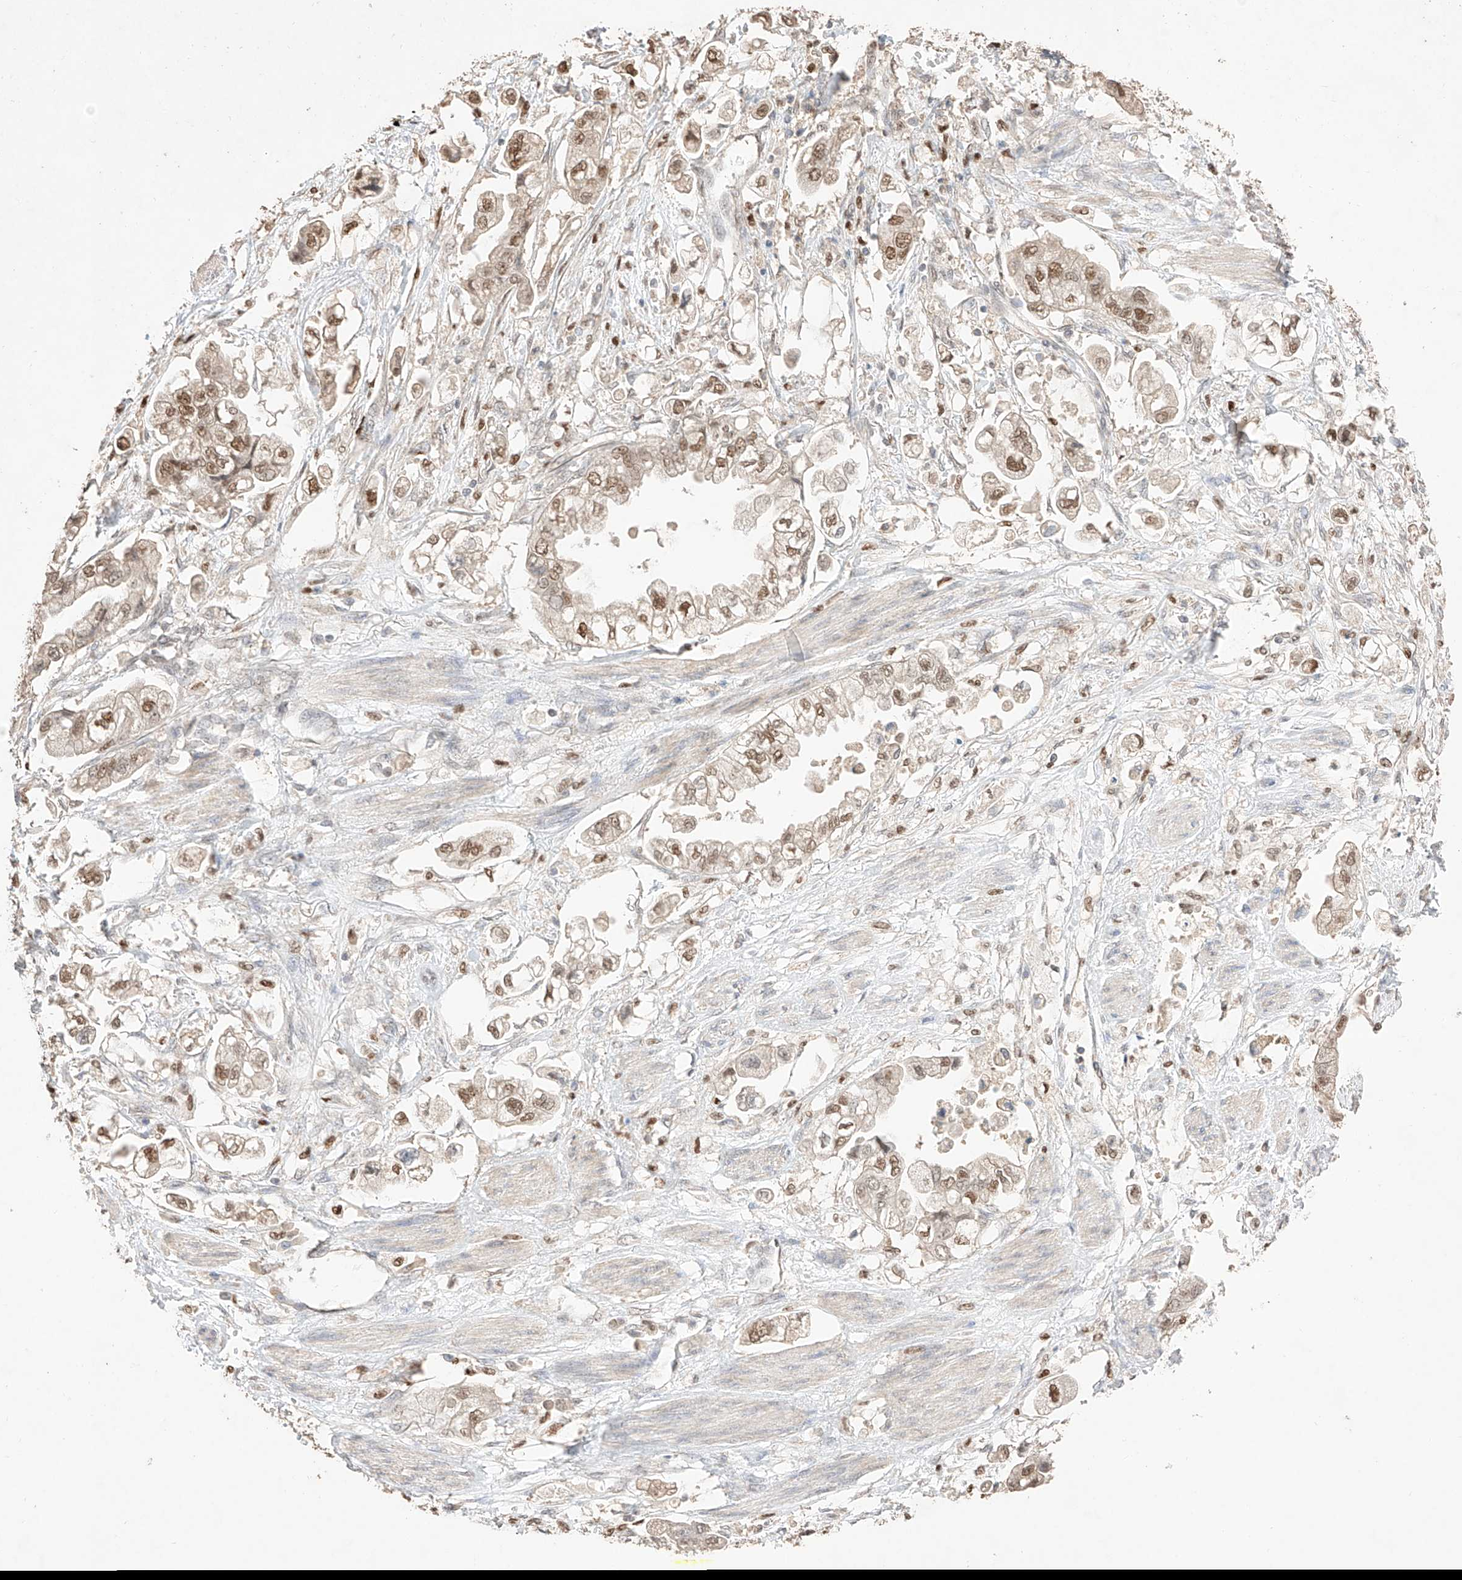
{"staining": {"intensity": "moderate", "quantity": ">75%", "location": "nuclear"}, "tissue": "stomach cancer", "cell_type": "Tumor cells", "image_type": "cancer", "snomed": [{"axis": "morphology", "description": "Adenocarcinoma, NOS"}, {"axis": "topography", "description": "Stomach"}], "caption": "This image displays immunohistochemistry staining of stomach cancer, with medium moderate nuclear staining in about >75% of tumor cells.", "gene": "APIP", "patient": {"sex": "male", "age": 62}}